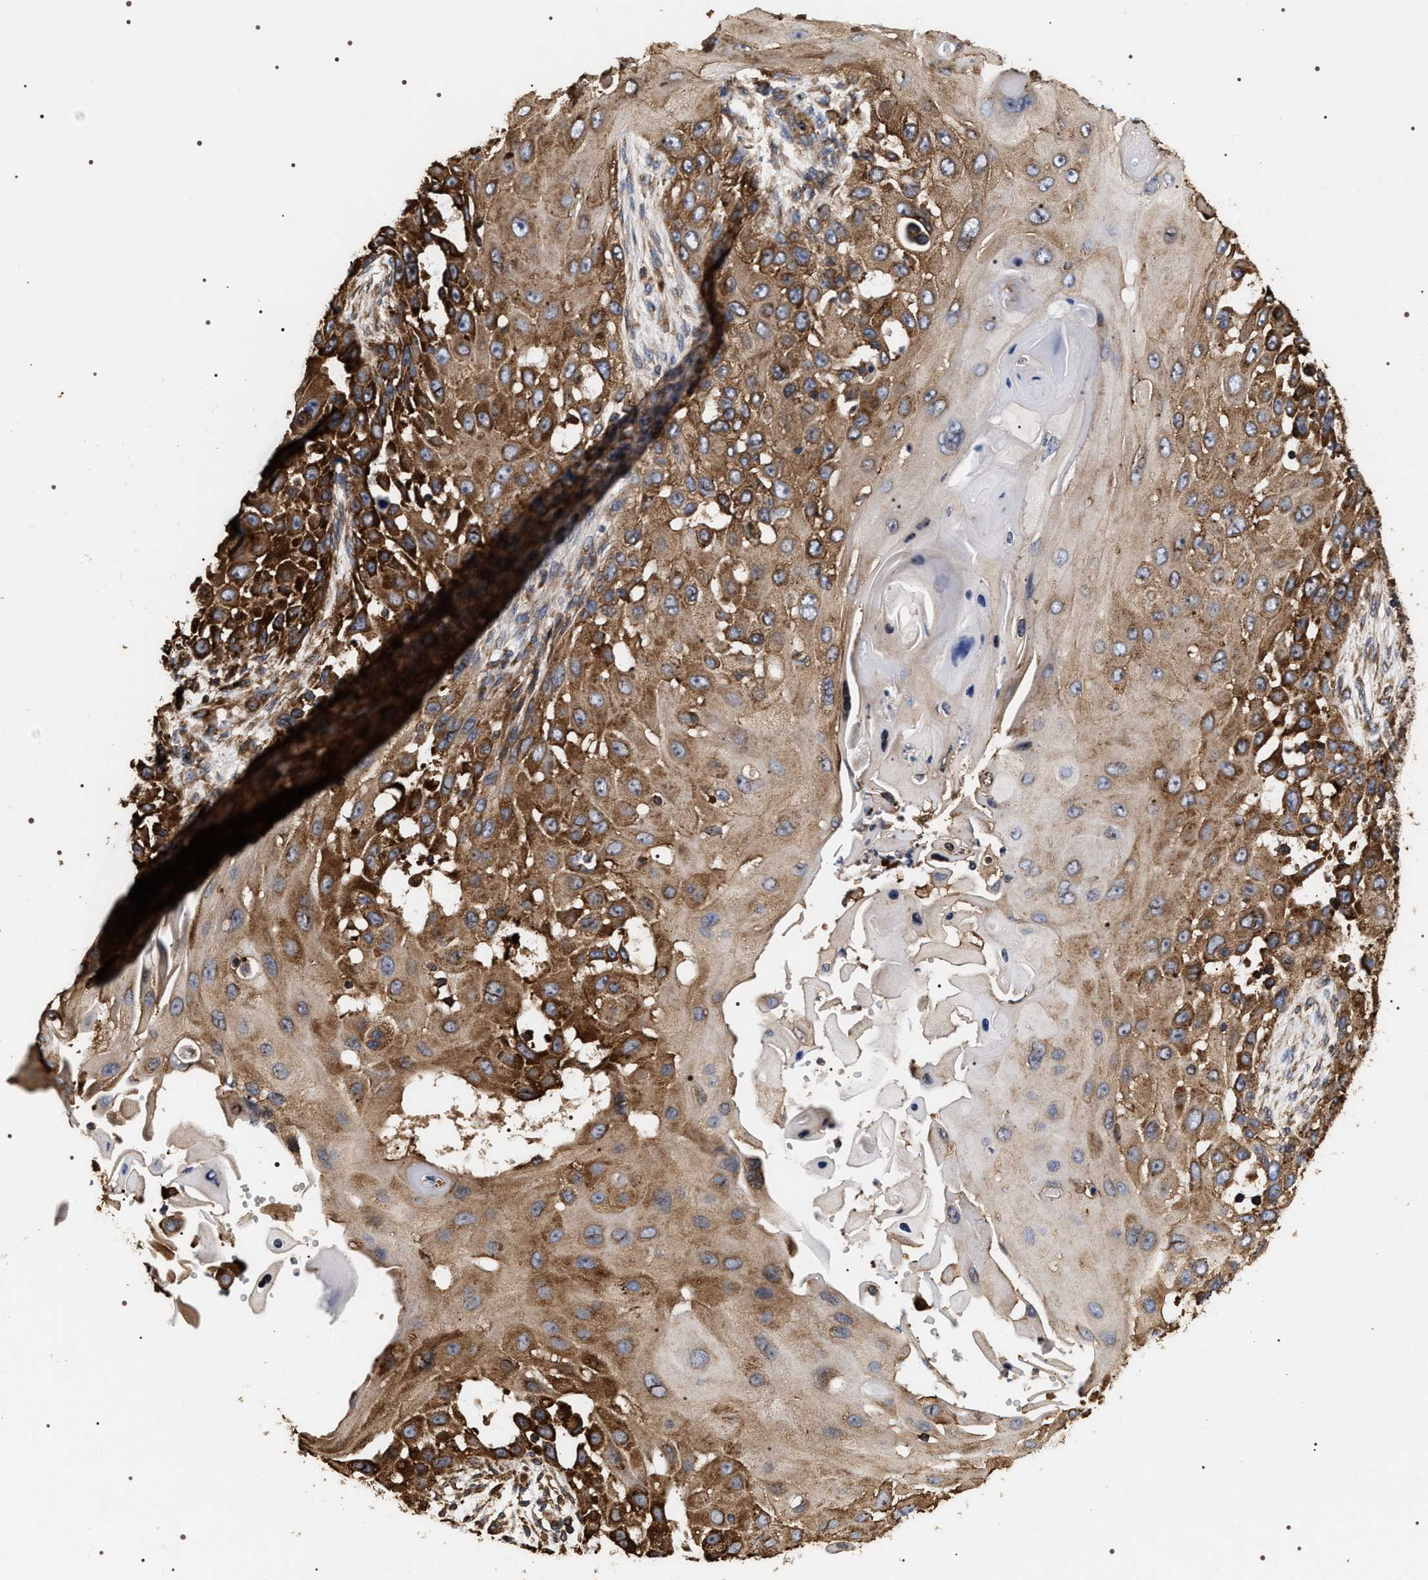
{"staining": {"intensity": "strong", "quantity": "25%-75%", "location": "cytoplasmic/membranous"}, "tissue": "skin cancer", "cell_type": "Tumor cells", "image_type": "cancer", "snomed": [{"axis": "morphology", "description": "Squamous cell carcinoma, NOS"}, {"axis": "topography", "description": "Skin"}], "caption": "The histopathology image shows a brown stain indicating the presence of a protein in the cytoplasmic/membranous of tumor cells in skin cancer.", "gene": "SERBP1", "patient": {"sex": "female", "age": 44}}